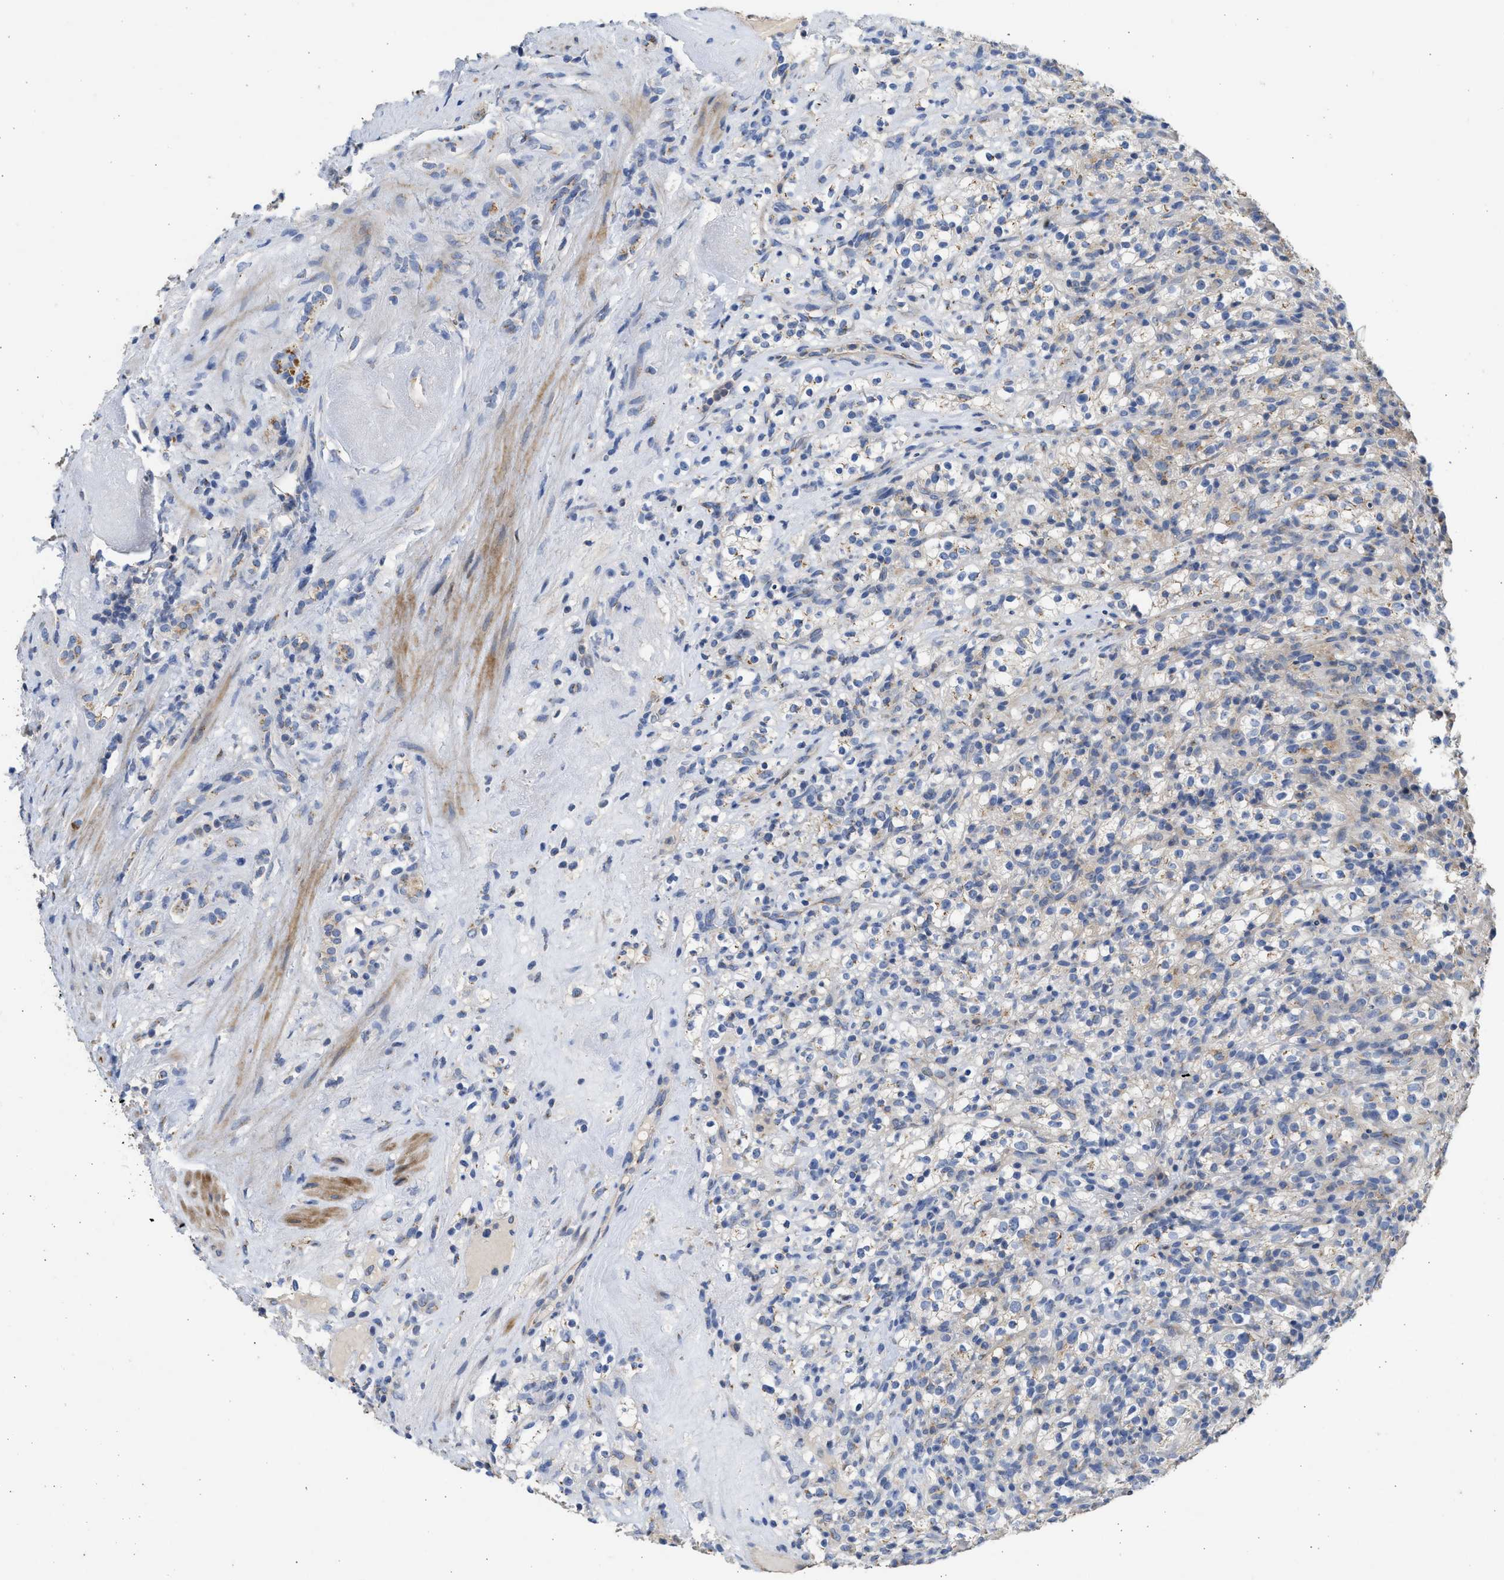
{"staining": {"intensity": "weak", "quantity": "<25%", "location": "cytoplasmic/membranous"}, "tissue": "renal cancer", "cell_type": "Tumor cells", "image_type": "cancer", "snomed": [{"axis": "morphology", "description": "Normal tissue, NOS"}, {"axis": "morphology", "description": "Adenocarcinoma, NOS"}, {"axis": "topography", "description": "Kidney"}], "caption": "IHC histopathology image of renal adenocarcinoma stained for a protein (brown), which reveals no positivity in tumor cells. (DAB (3,3'-diaminobenzidine) IHC visualized using brightfield microscopy, high magnification).", "gene": "IPO8", "patient": {"sex": "female", "age": 72}}